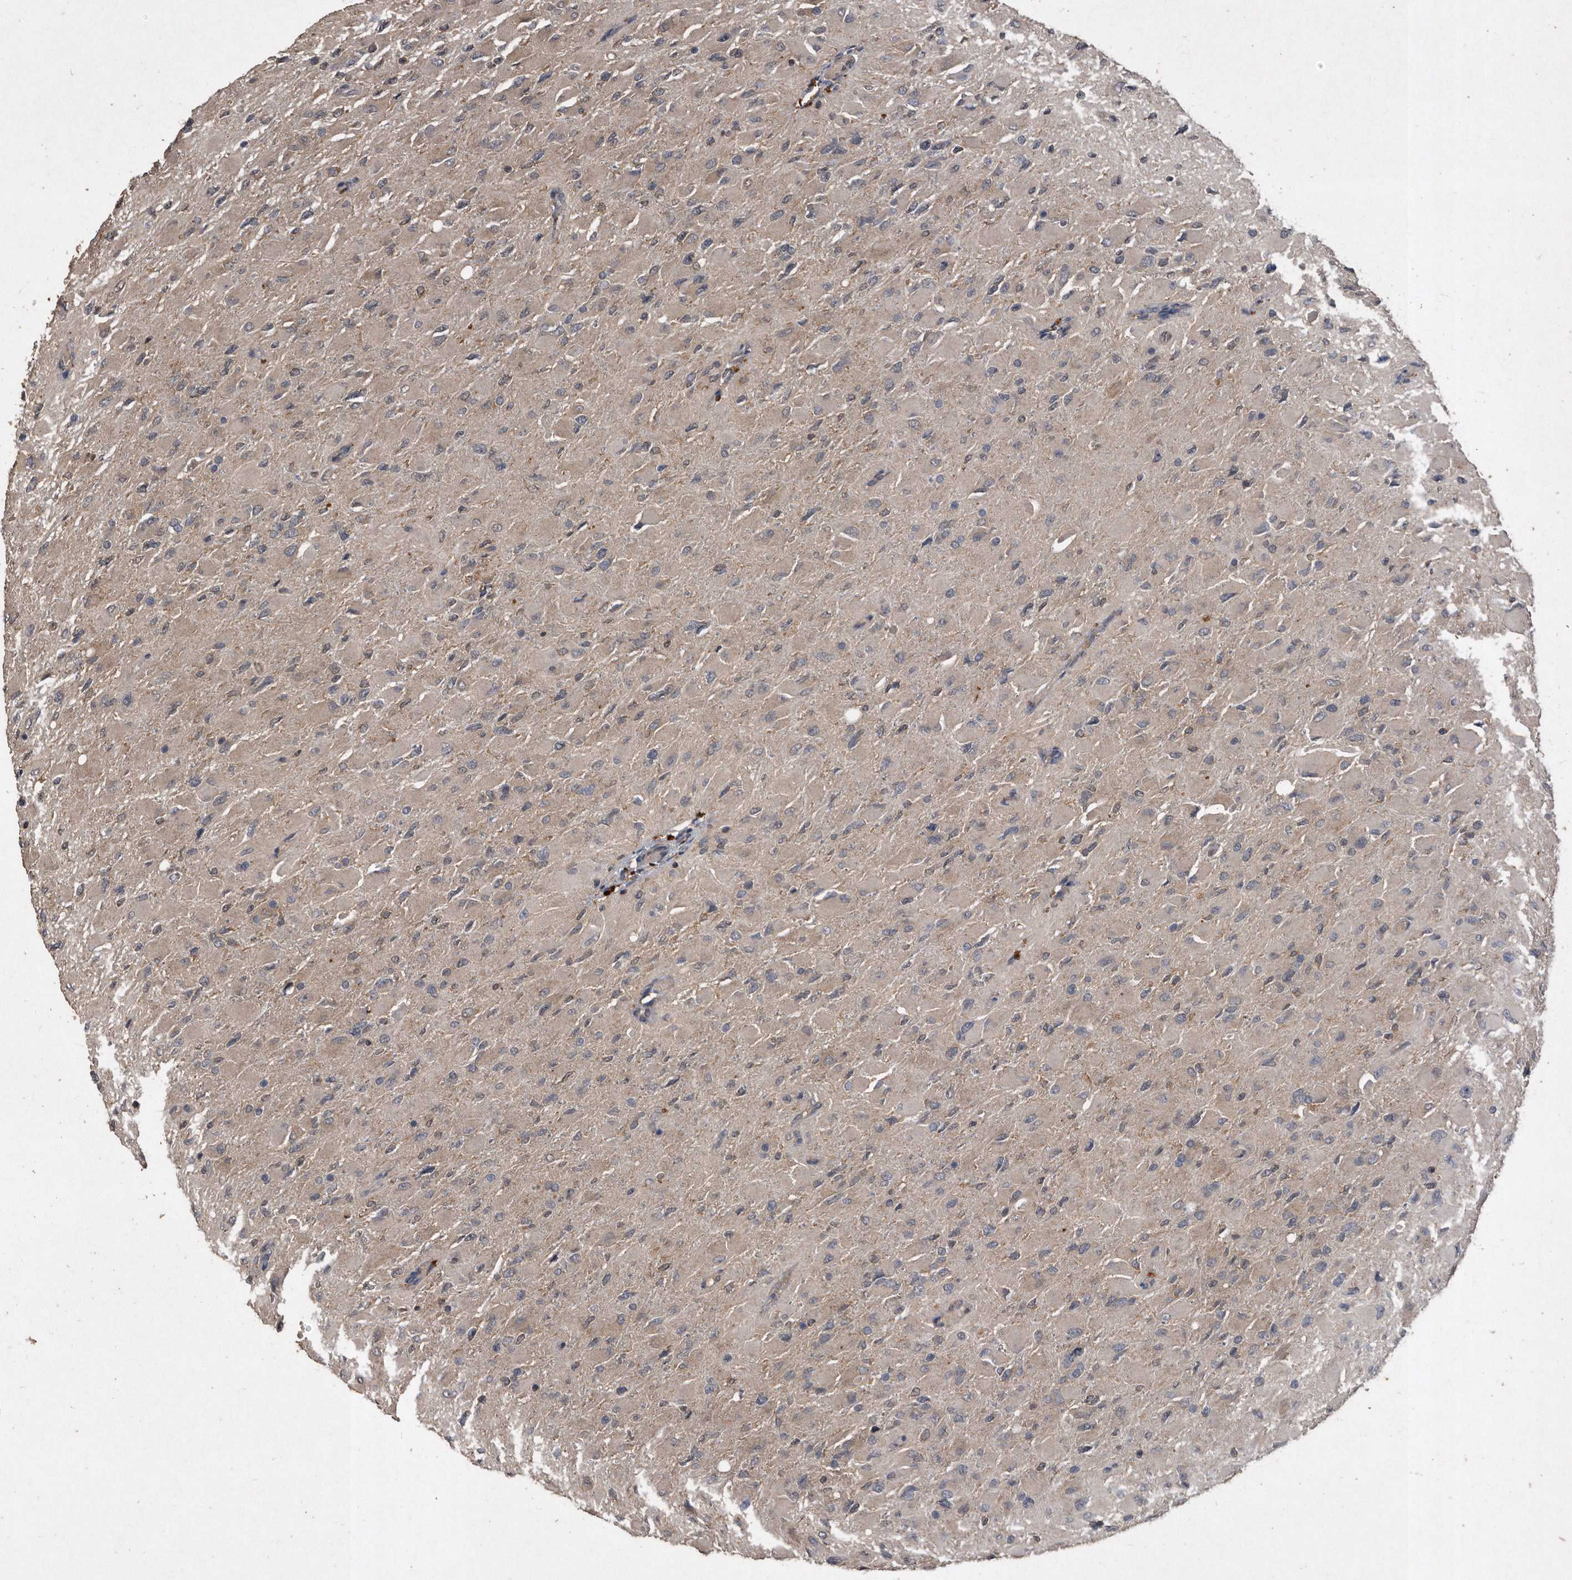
{"staining": {"intensity": "weak", "quantity": "25%-75%", "location": "cytoplasmic/membranous"}, "tissue": "glioma", "cell_type": "Tumor cells", "image_type": "cancer", "snomed": [{"axis": "morphology", "description": "Glioma, malignant, High grade"}, {"axis": "topography", "description": "Cerebral cortex"}], "caption": "An IHC photomicrograph of tumor tissue is shown. Protein staining in brown highlights weak cytoplasmic/membranous positivity in malignant glioma (high-grade) within tumor cells. (IHC, brightfield microscopy, high magnification).", "gene": "NRBP1", "patient": {"sex": "female", "age": 36}}